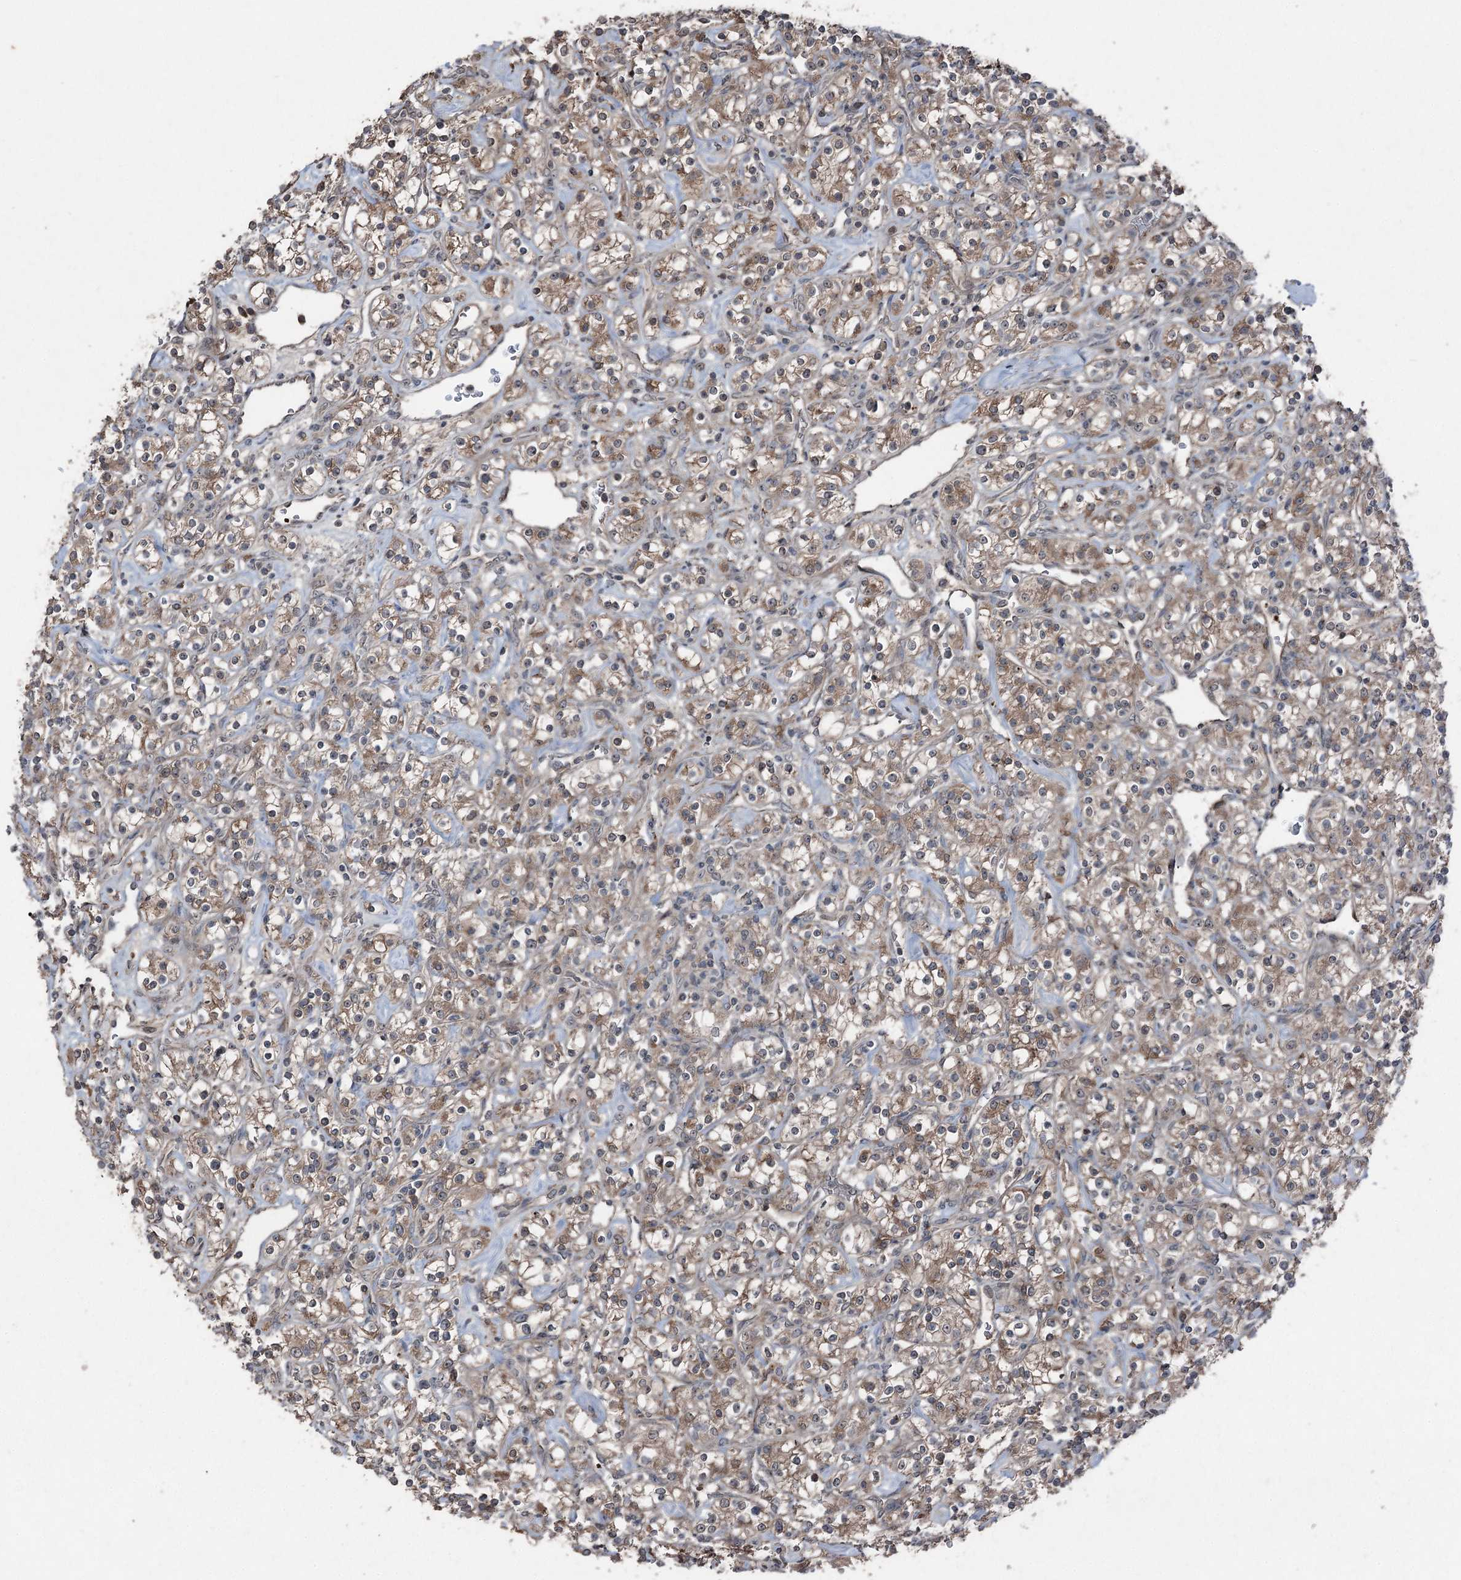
{"staining": {"intensity": "weak", "quantity": ">75%", "location": "cytoplasmic/membranous"}, "tissue": "renal cancer", "cell_type": "Tumor cells", "image_type": "cancer", "snomed": [{"axis": "morphology", "description": "Adenocarcinoma, NOS"}, {"axis": "topography", "description": "Kidney"}], "caption": "Immunohistochemical staining of adenocarcinoma (renal) shows low levels of weak cytoplasmic/membranous protein positivity in about >75% of tumor cells.", "gene": "MAPK8IP2", "patient": {"sex": "male", "age": 77}}